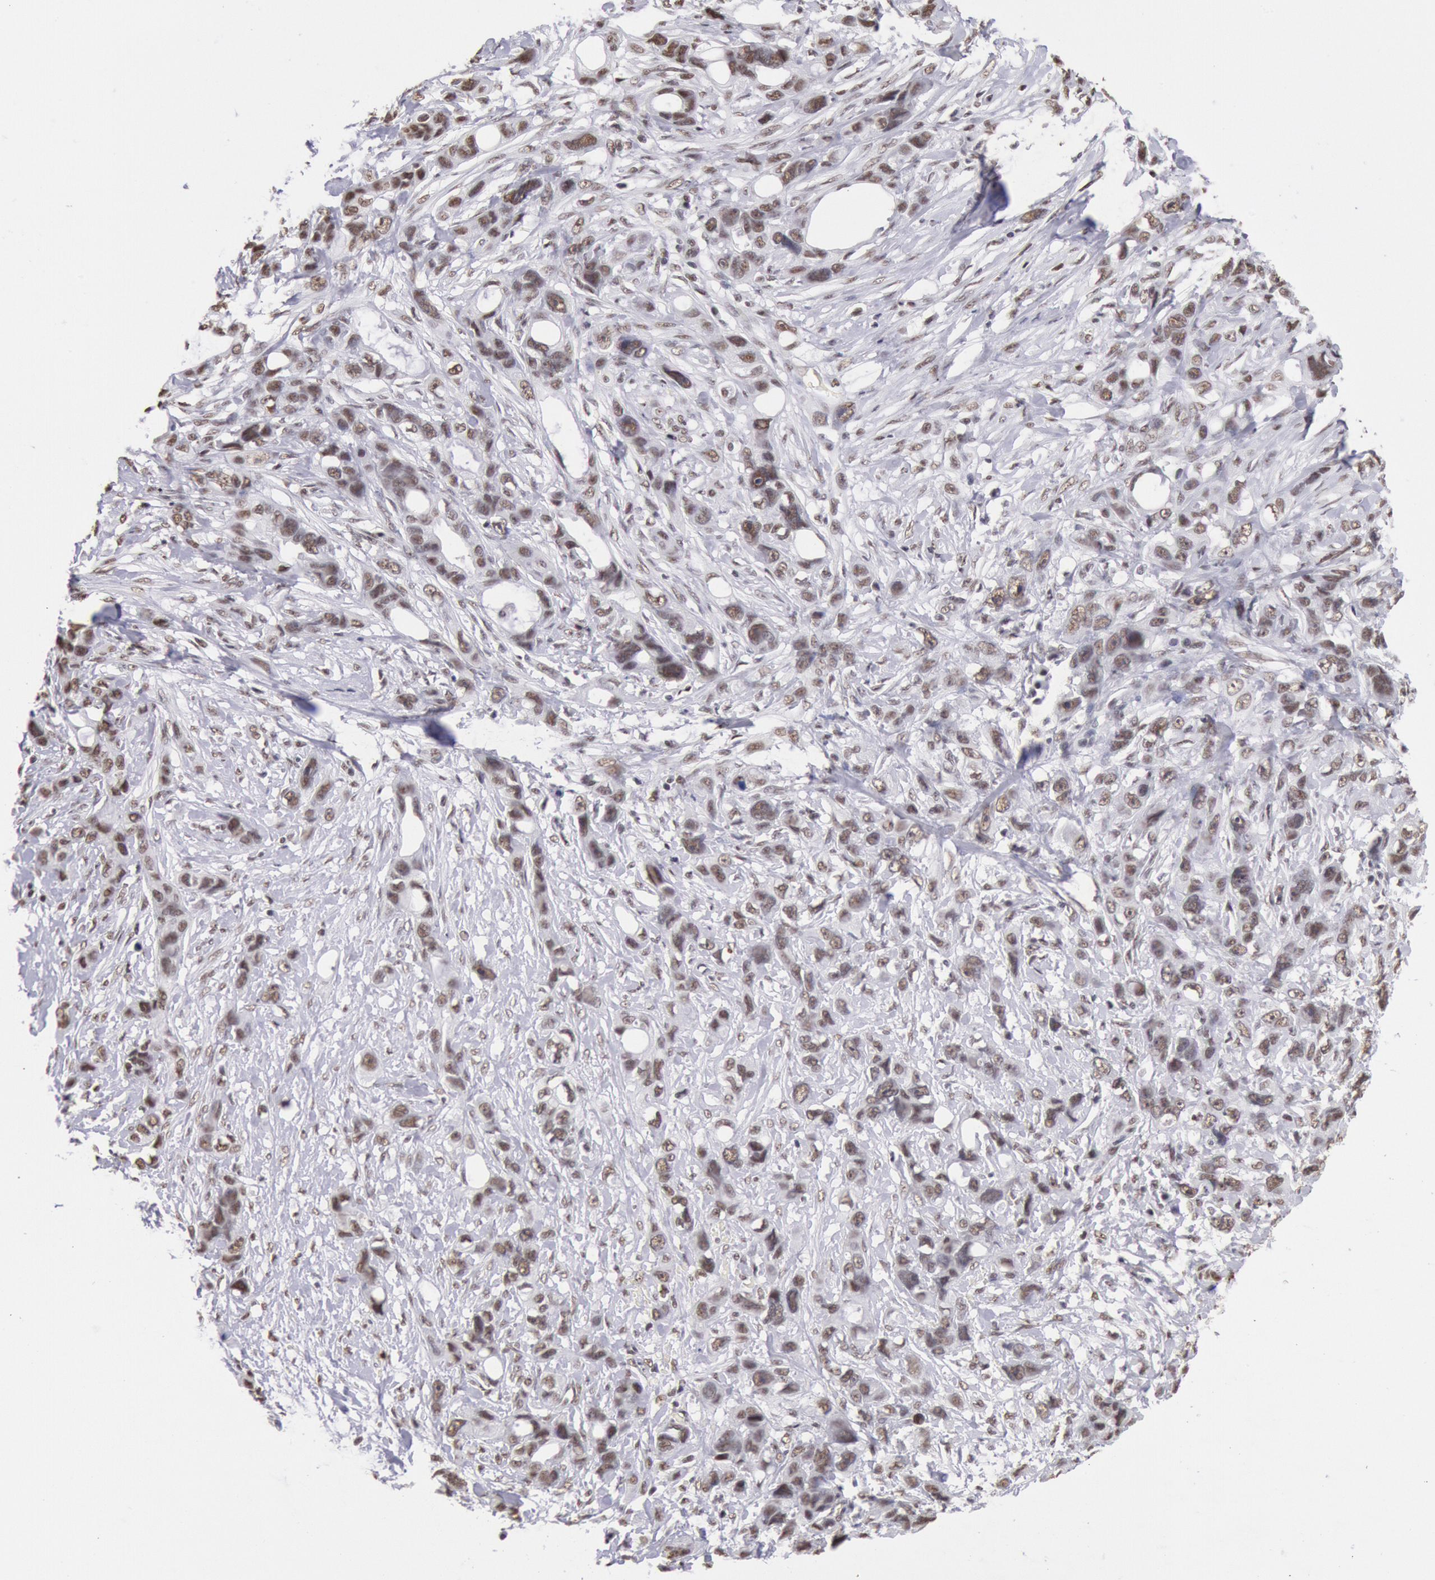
{"staining": {"intensity": "moderate", "quantity": ">75%", "location": "nuclear"}, "tissue": "stomach cancer", "cell_type": "Tumor cells", "image_type": "cancer", "snomed": [{"axis": "morphology", "description": "Adenocarcinoma, NOS"}, {"axis": "topography", "description": "Stomach, upper"}], "caption": "High-power microscopy captured an IHC micrograph of stomach cancer (adenocarcinoma), revealing moderate nuclear expression in approximately >75% of tumor cells.", "gene": "SNRPD3", "patient": {"sex": "male", "age": 47}}